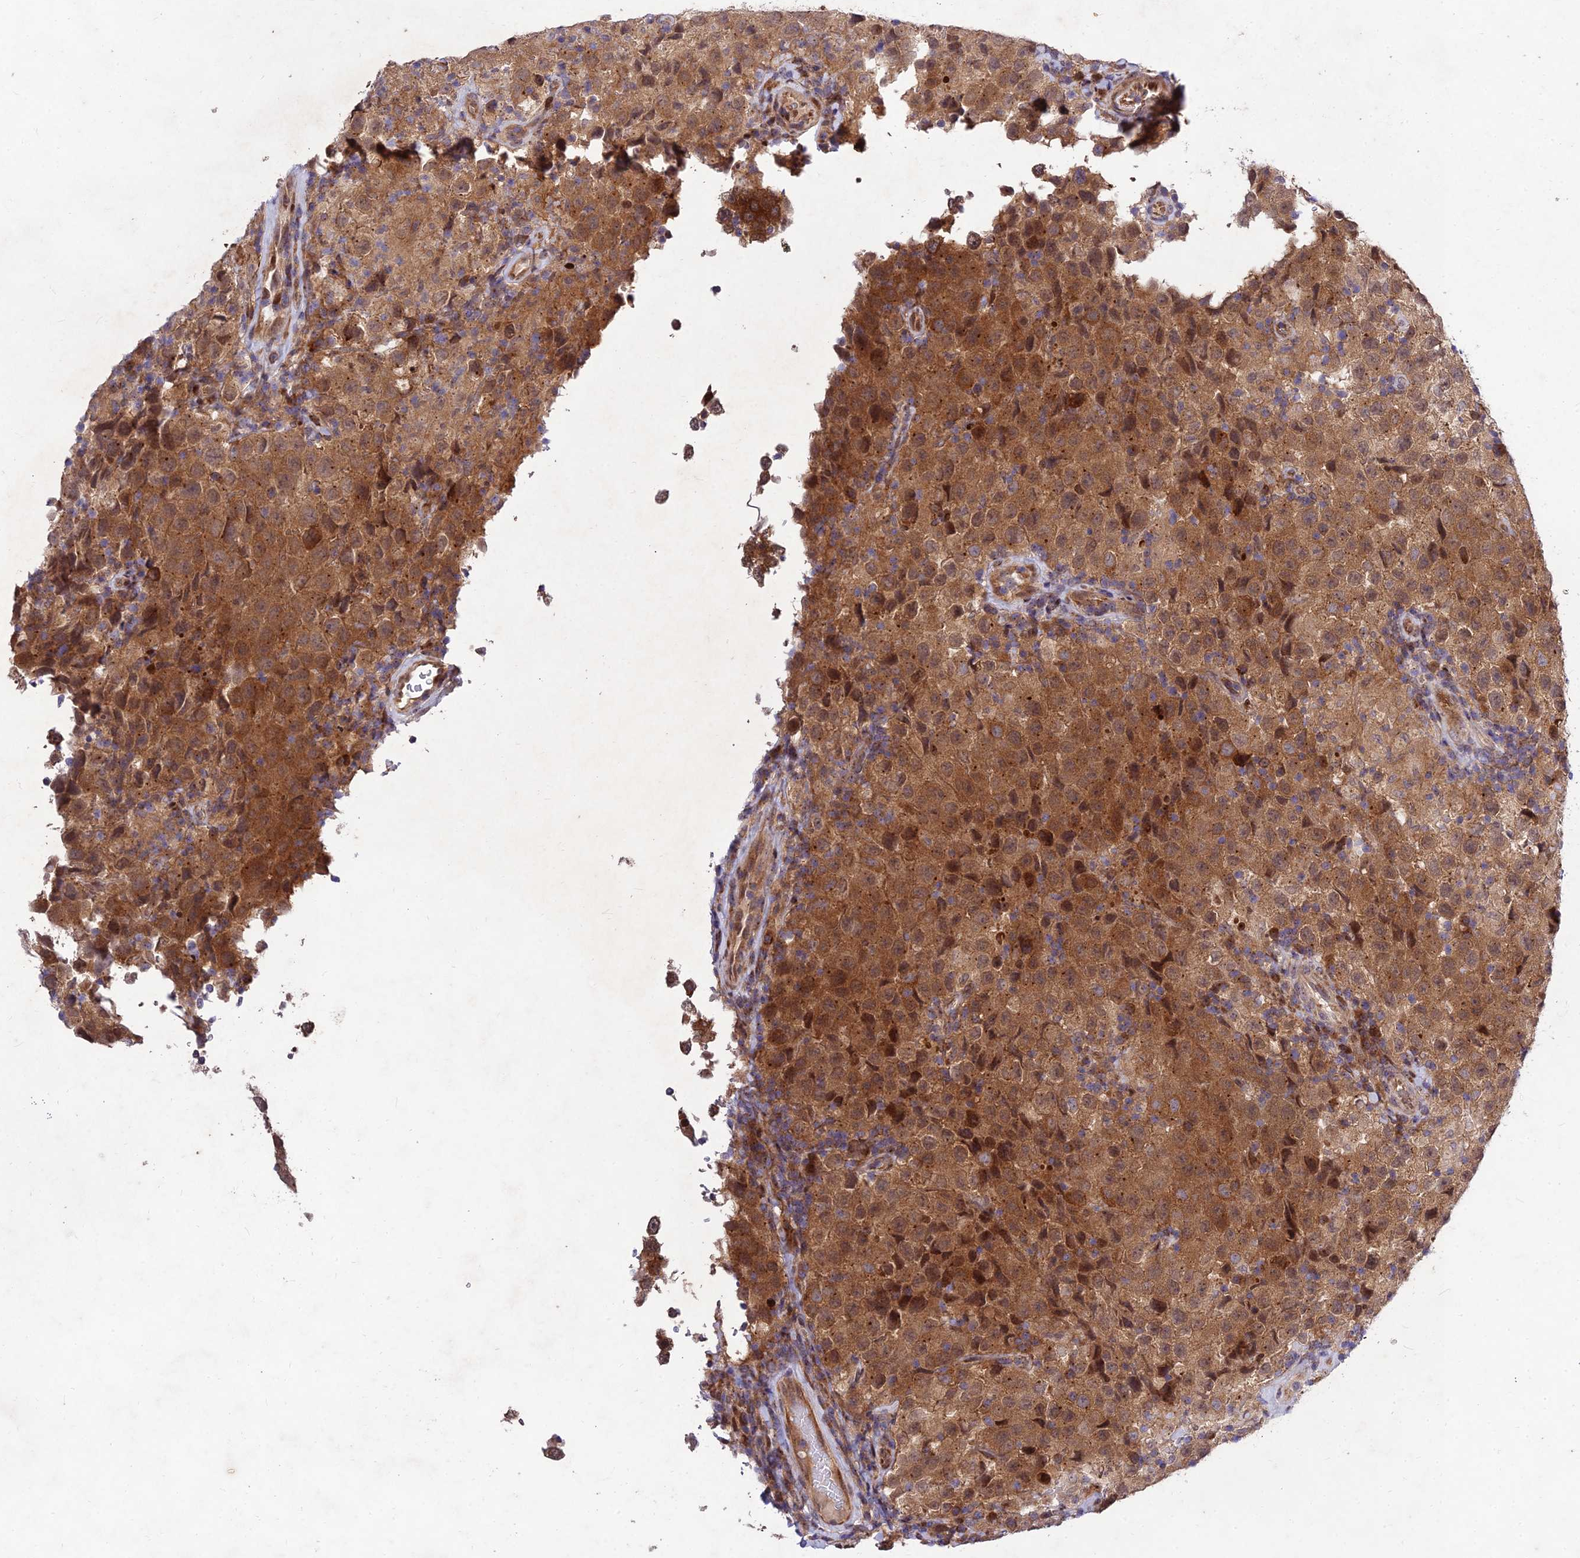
{"staining": {"intensity": "moderate", "quantity": ">75%", "location": "cytoplasmic/membranous,nuclear"}, "tissue": "testis cancer", "cell_type": "Tumor cells", "image_type": "cancer", "snomed": [{"axis": "morphology", "description": "Seminoma, NOS"}, {"axis": "morphology", "description": "Carcinoma, Embryonal, NOS"}, {"axis": "topography", "description": "Testis"}], "caption": "The immunohistochemical stain highlights moderate cytoplasmic/membranous and nuclear positivity in tumor cells of testis seminoma tissue.", "gene": "MKKS", "patient": {"sex": "male", "age": 41}}